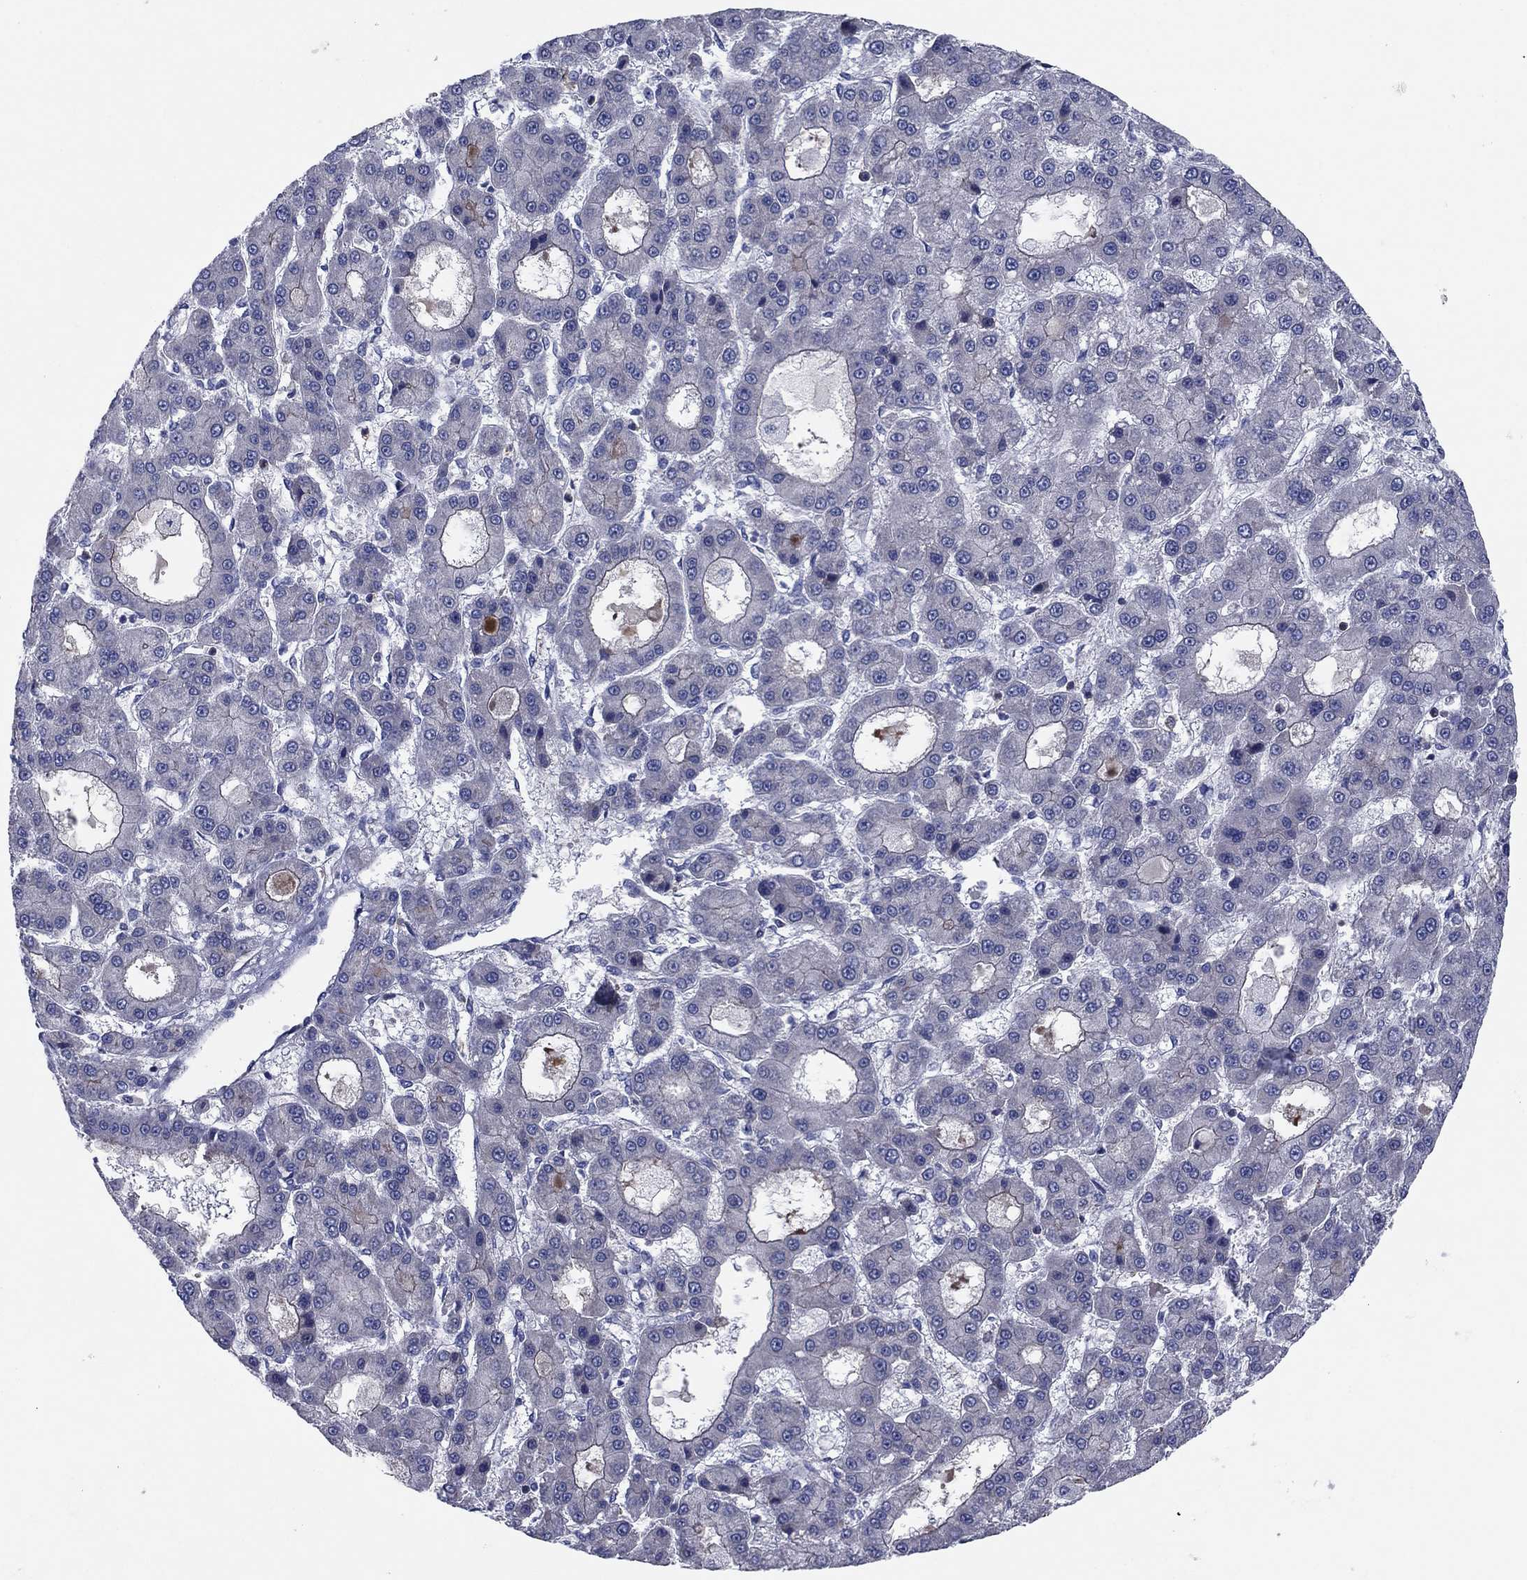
{"staining": {"intensity": "negative", "quantity": "none", "location": "none"}, "tissue": "liver cancer", "cell_type": "Tumor cells", "image_type": "cancer", "snomed": [{"axis": "morphology", "description": "Carcinoma, Hepatocellular, NOS"}, {"axis": "topography", "description": "Liver"}], "caption": "Immunohistochemistry histopathology image of hepatocellular carcinoma (liver) stained for a protein (brown), which reveals no positivity in tumor cells.", "gene": "PVR", "patient": {"sex": "male", "age": 70}}